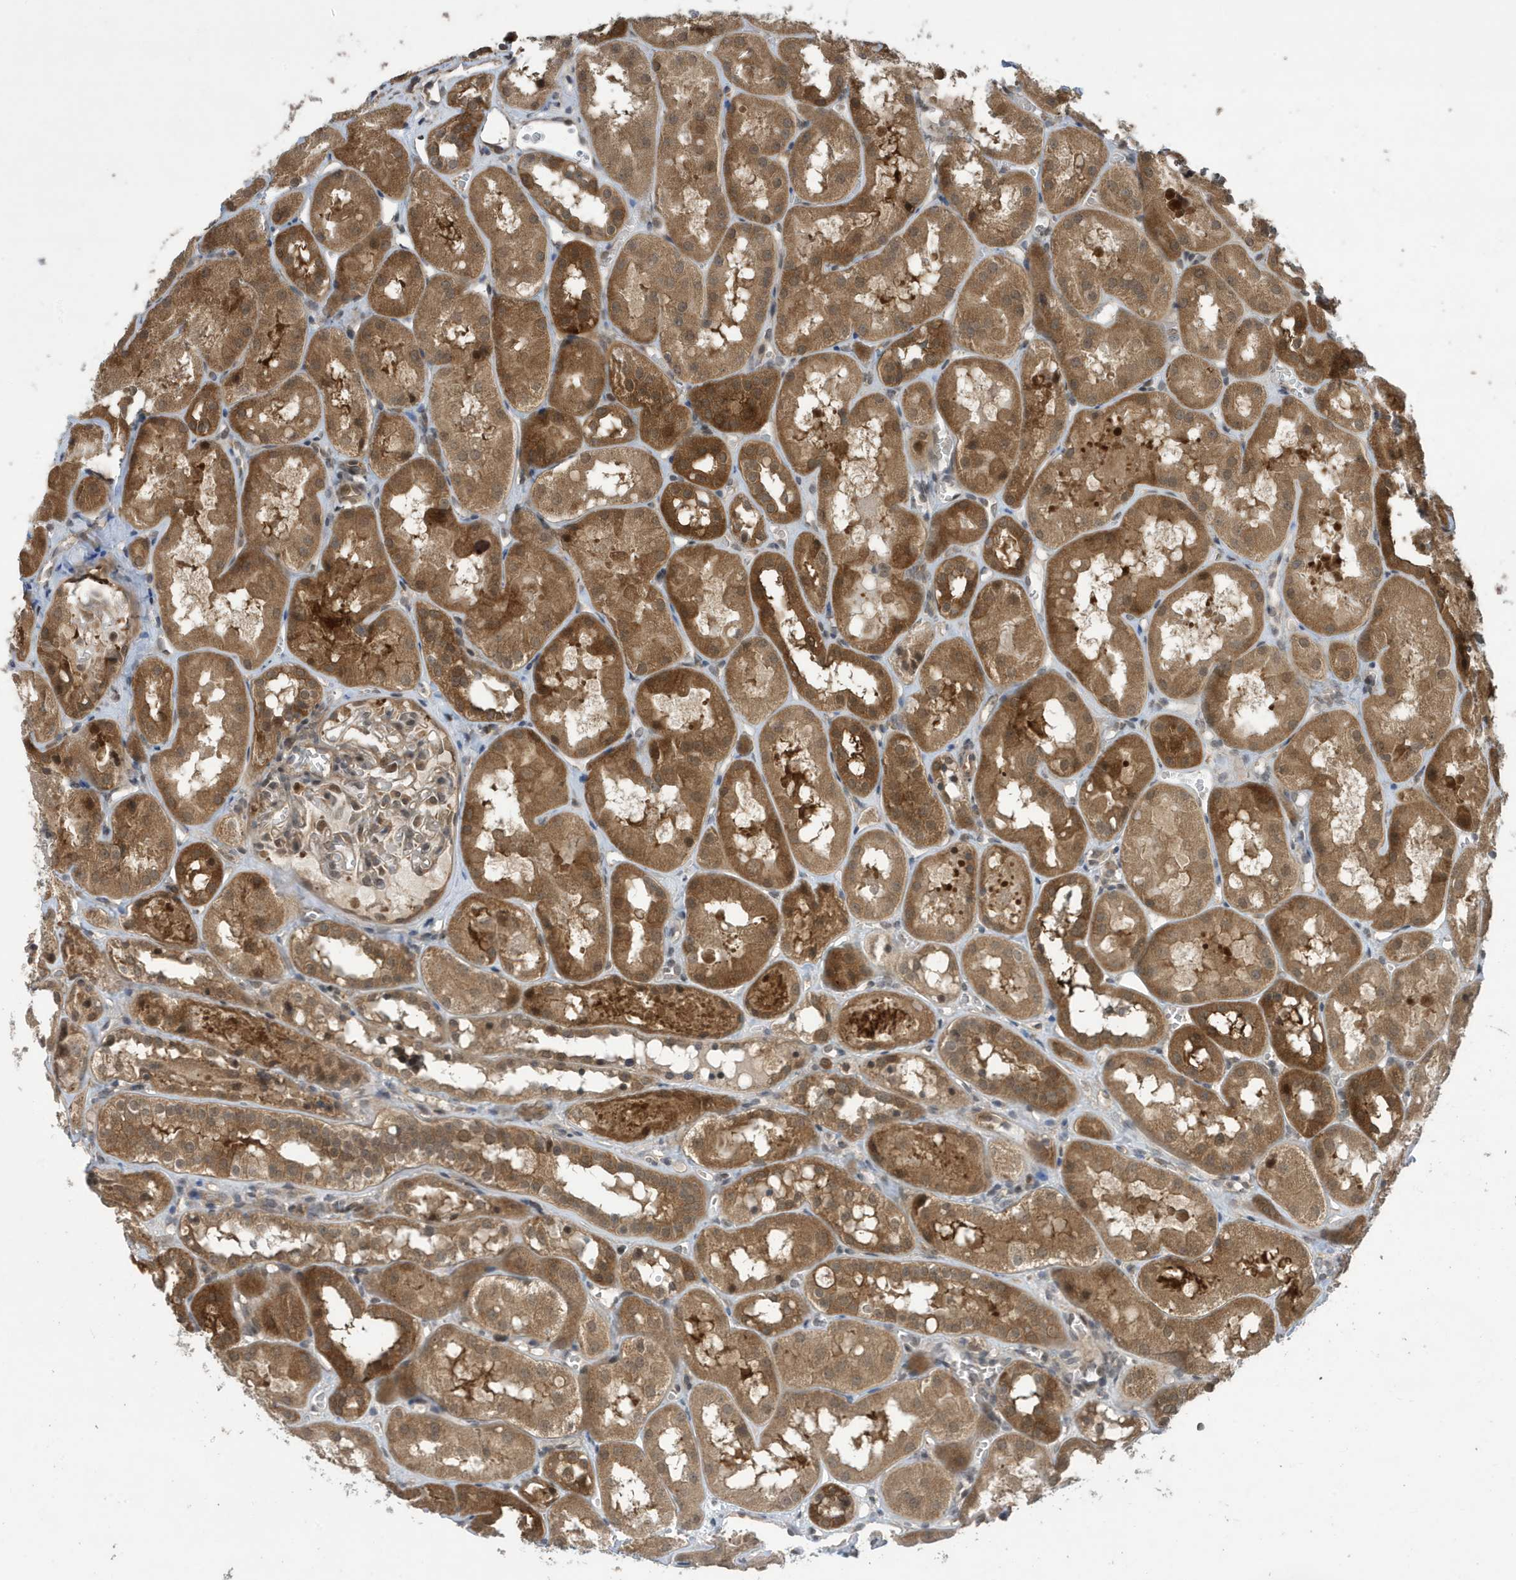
{"staining": {"intensity": "moderate", "quantity": "<25%", "location": "cytoplasmic/membranous,nuclear"}, "tissue": "kidney", "cell_type": "Cells in glomeruli", "image_type": "normal", "snomed": [{"axis": "morphology", "description": "Normal tissue, NOS"}, {"axis": "topography", "description": "Kidney"}], "caption": "This is an image of IHC staining of unremarkable kidney, which shows moderate positivity in the cytoplasmic/membranous,nuclear of cells in glomeruli.", "gene": "UBQLN1", "patient": {"sex": "male", "age": 16}}